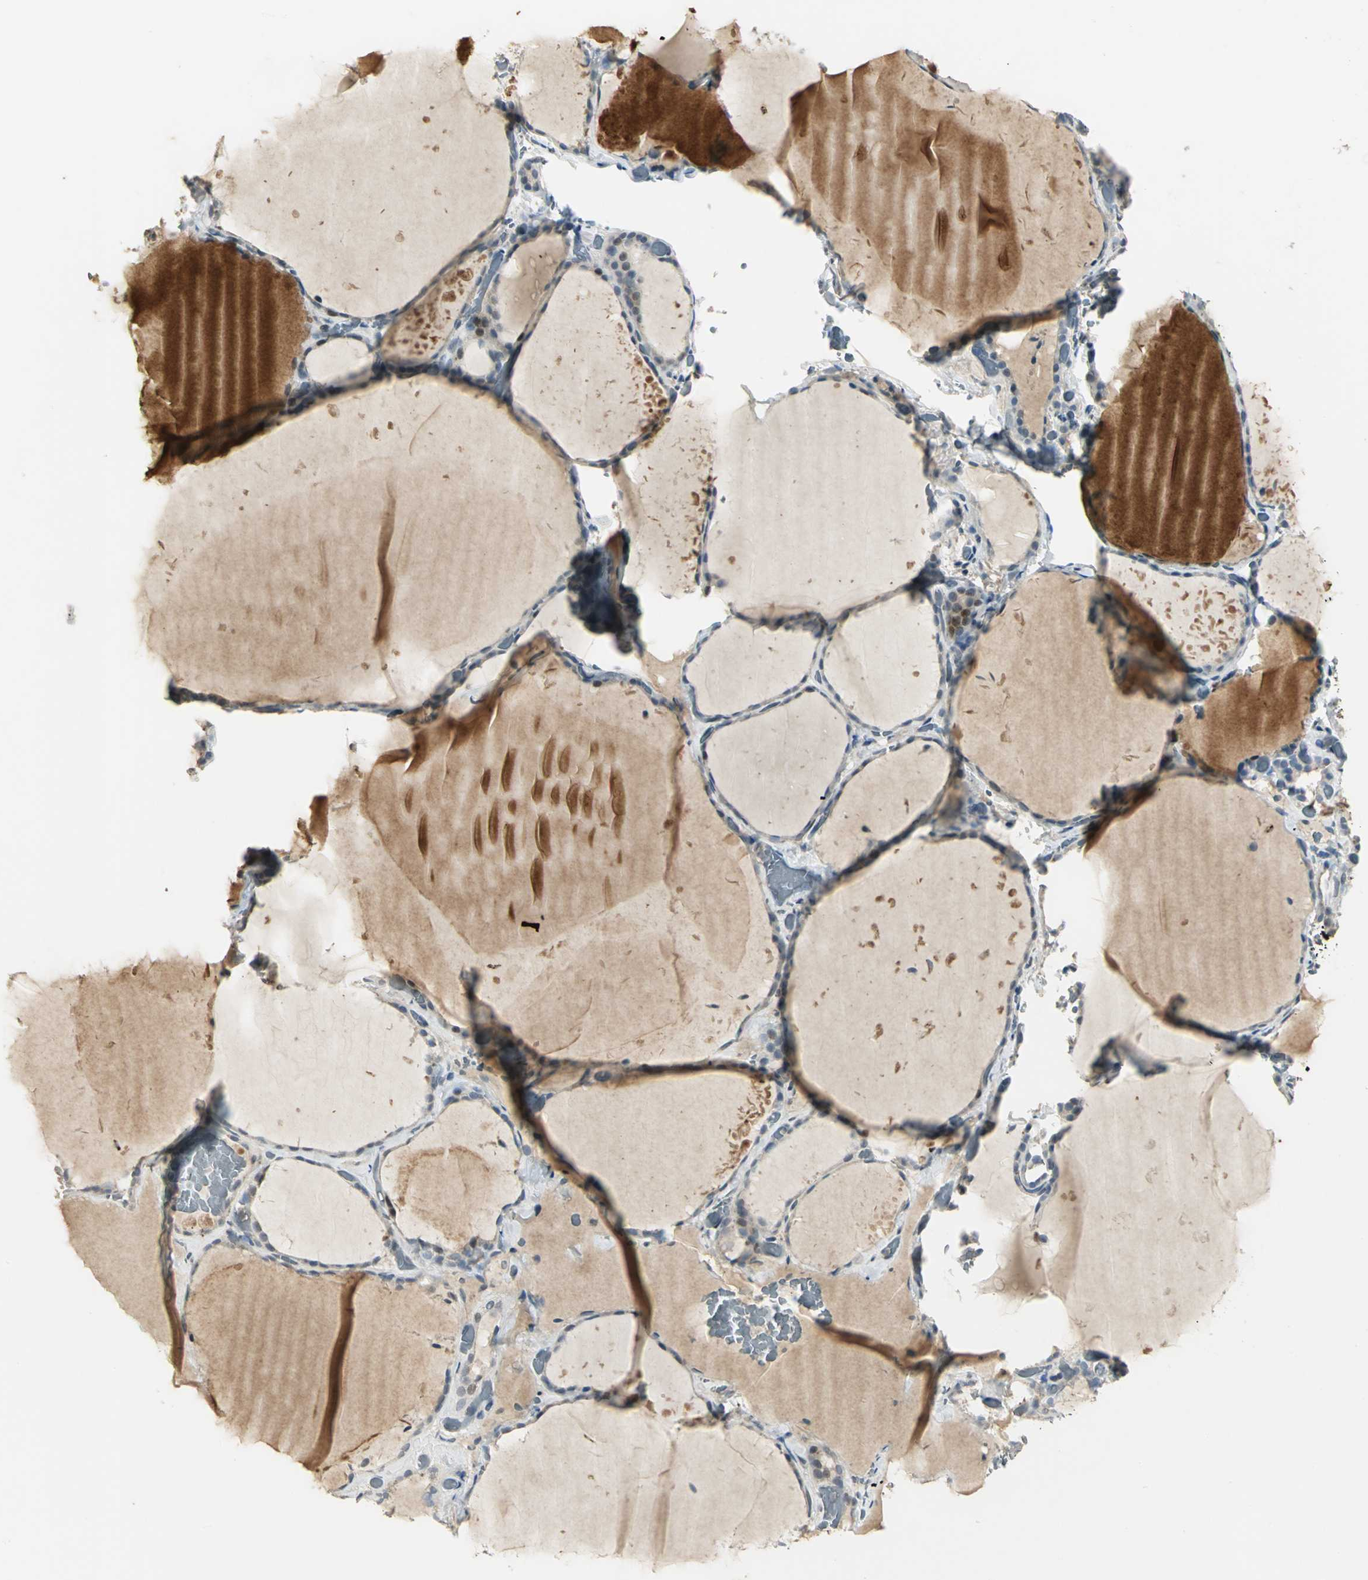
{"staining": {"intensity": "weak", "quantity": "<25%", "location": "cytoplasmic/membranous"}, "tissue": "thyroid gland", "cell_type": "Glandular cells", "image_type": "normal", "snomed": [{"axis": "morphology", "description": "Normal tissue, NOS"}, {"axis": "topography", "description": "Thyroid gland"}], "caption": "IHC histopathology image of unremarkable thyroid gland stained for a protein (brown), which displays no staining in glandular cells.", "gene": "PROC", "patient": {"sex": "female", "age": 22}}